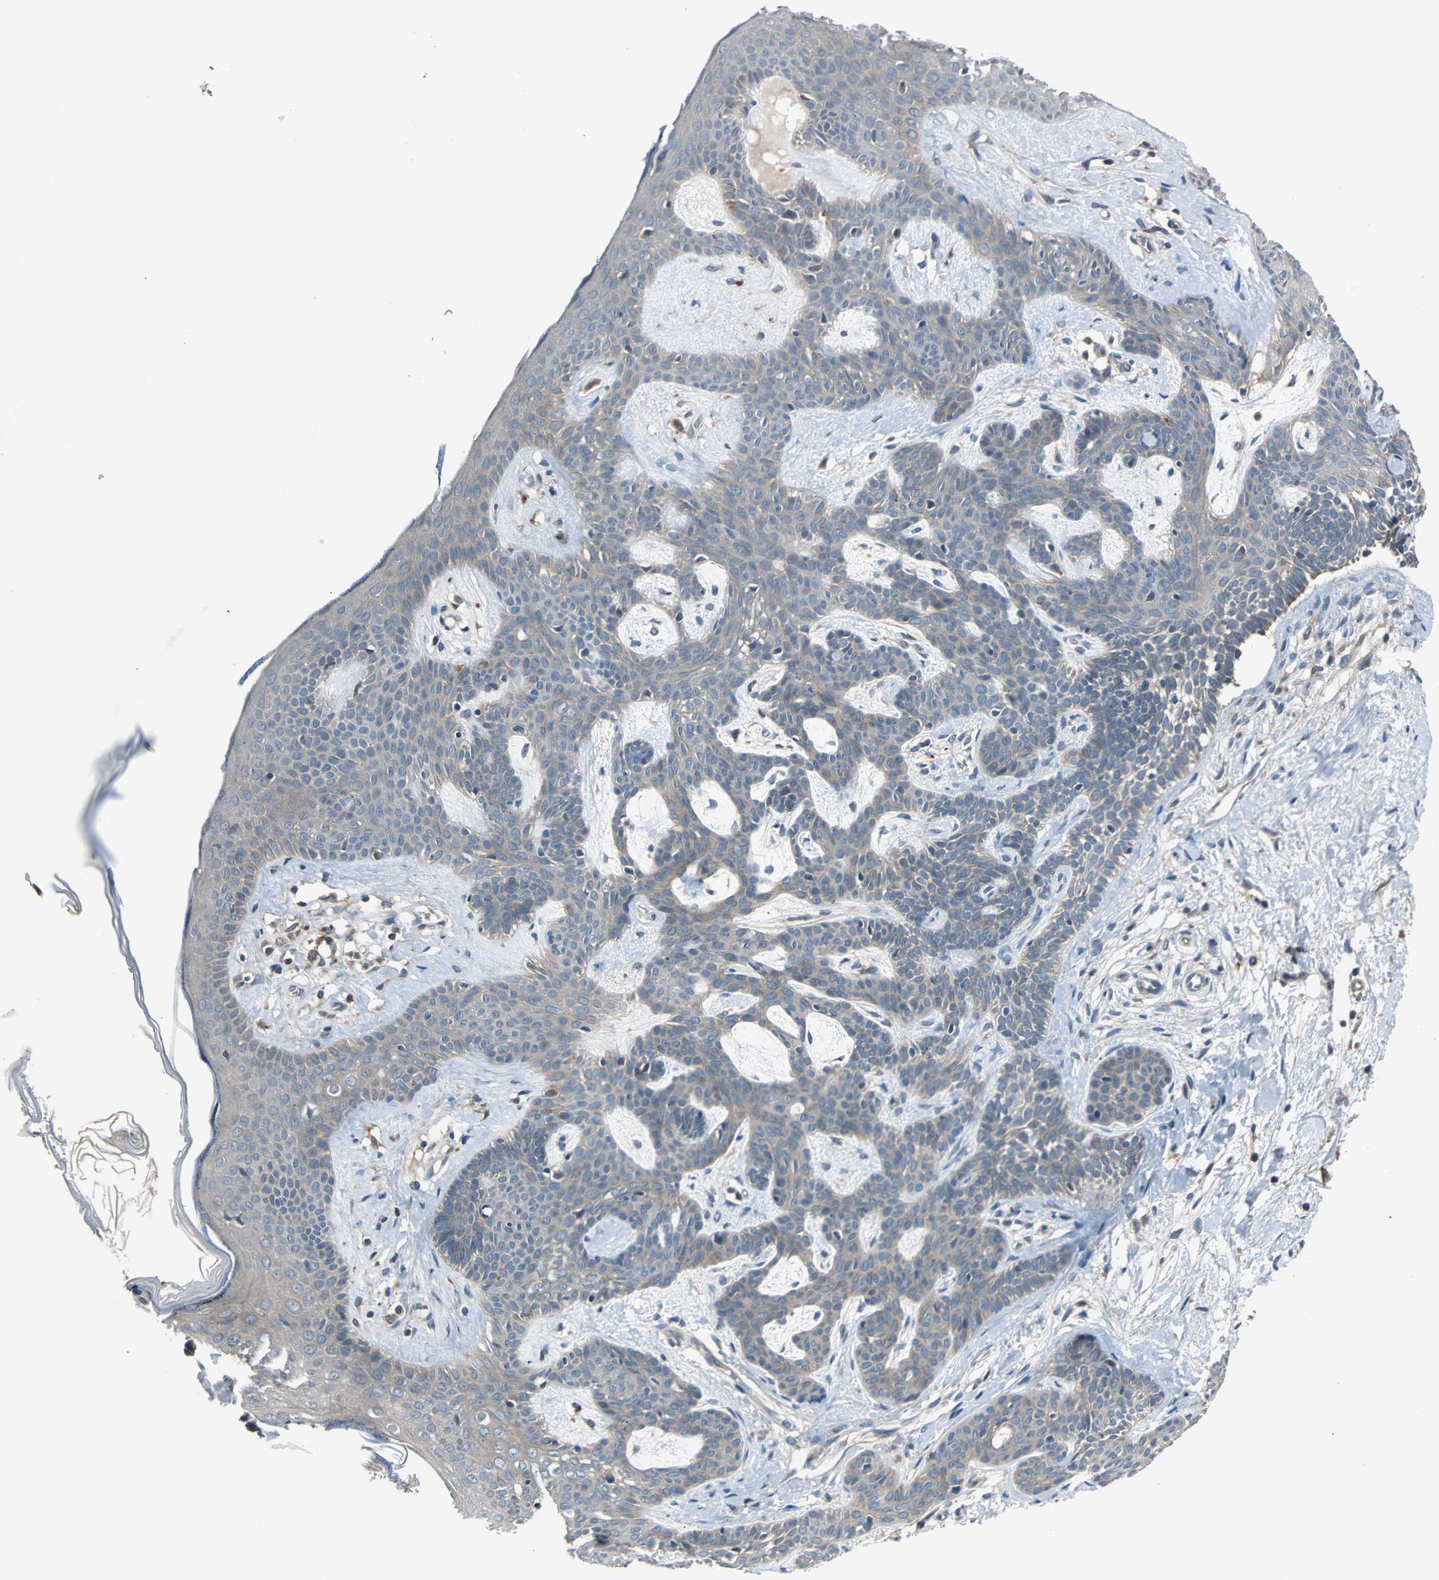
{"staining": {"intensity": "moderate", "quantity": ">75%", "location": "cytoplasmic/membranous"}, "tissue": "skin cancer", "cell_type": "Tumor cells", "image_type": "cancer", "snomed": [{"axis": "morphology", "description": "Developmental malformation"}, {"axis": "morphology", "description": "Basal cell carcinoma"}, {"axis": "topography", "description": "Skin"}], "caption": "A brown stain highlights moderate cytoplasmic/membranous staining of a protein in human skin cancer (basal cell carcinoma) tumor cells.", "gene": "ARF1", "patient": {"sex": "female", "age": 62}}